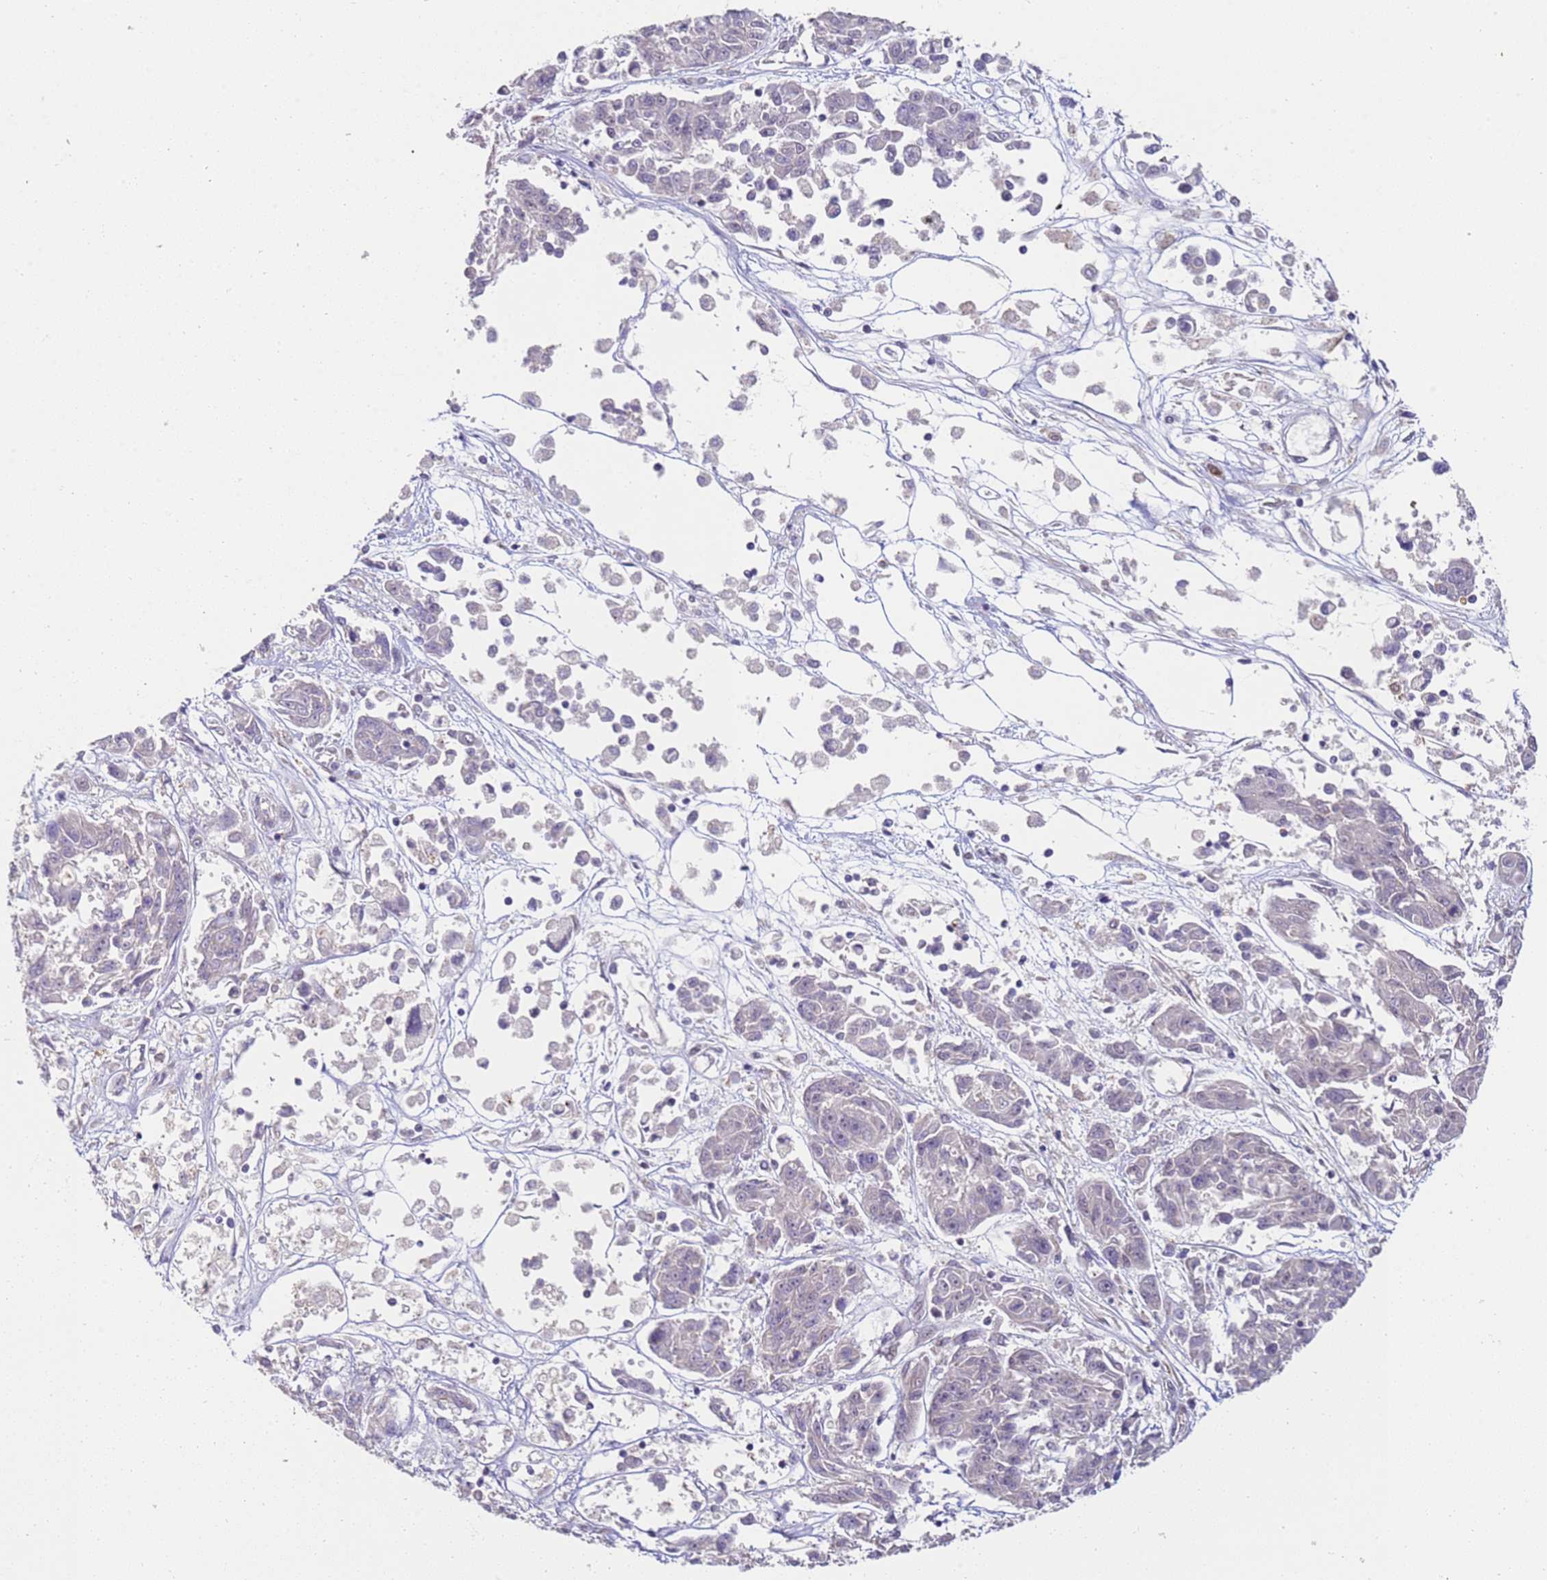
{"staining": {"intensity": "moderate", "quantity": "<25%", "location": "nuclear"}, "tissue": "melanoma", "cell_type": "Tumor cells", "image_type": "cancer", "snomed": [{"axis": "morphology", "description": "Malignant melanoma, NOS"}, {"axis": "topography", "description": "Skin"}], "caption": "This image shows melanoma stained with immunohistochemistry (IHC) to label a protein in brown. The nuclear of tumor cells show moderate positivity for the protein. Nuclei are counter-stained blue.", "gene": "LGALSL", "patient": {"sex": "male", "age": 53}}